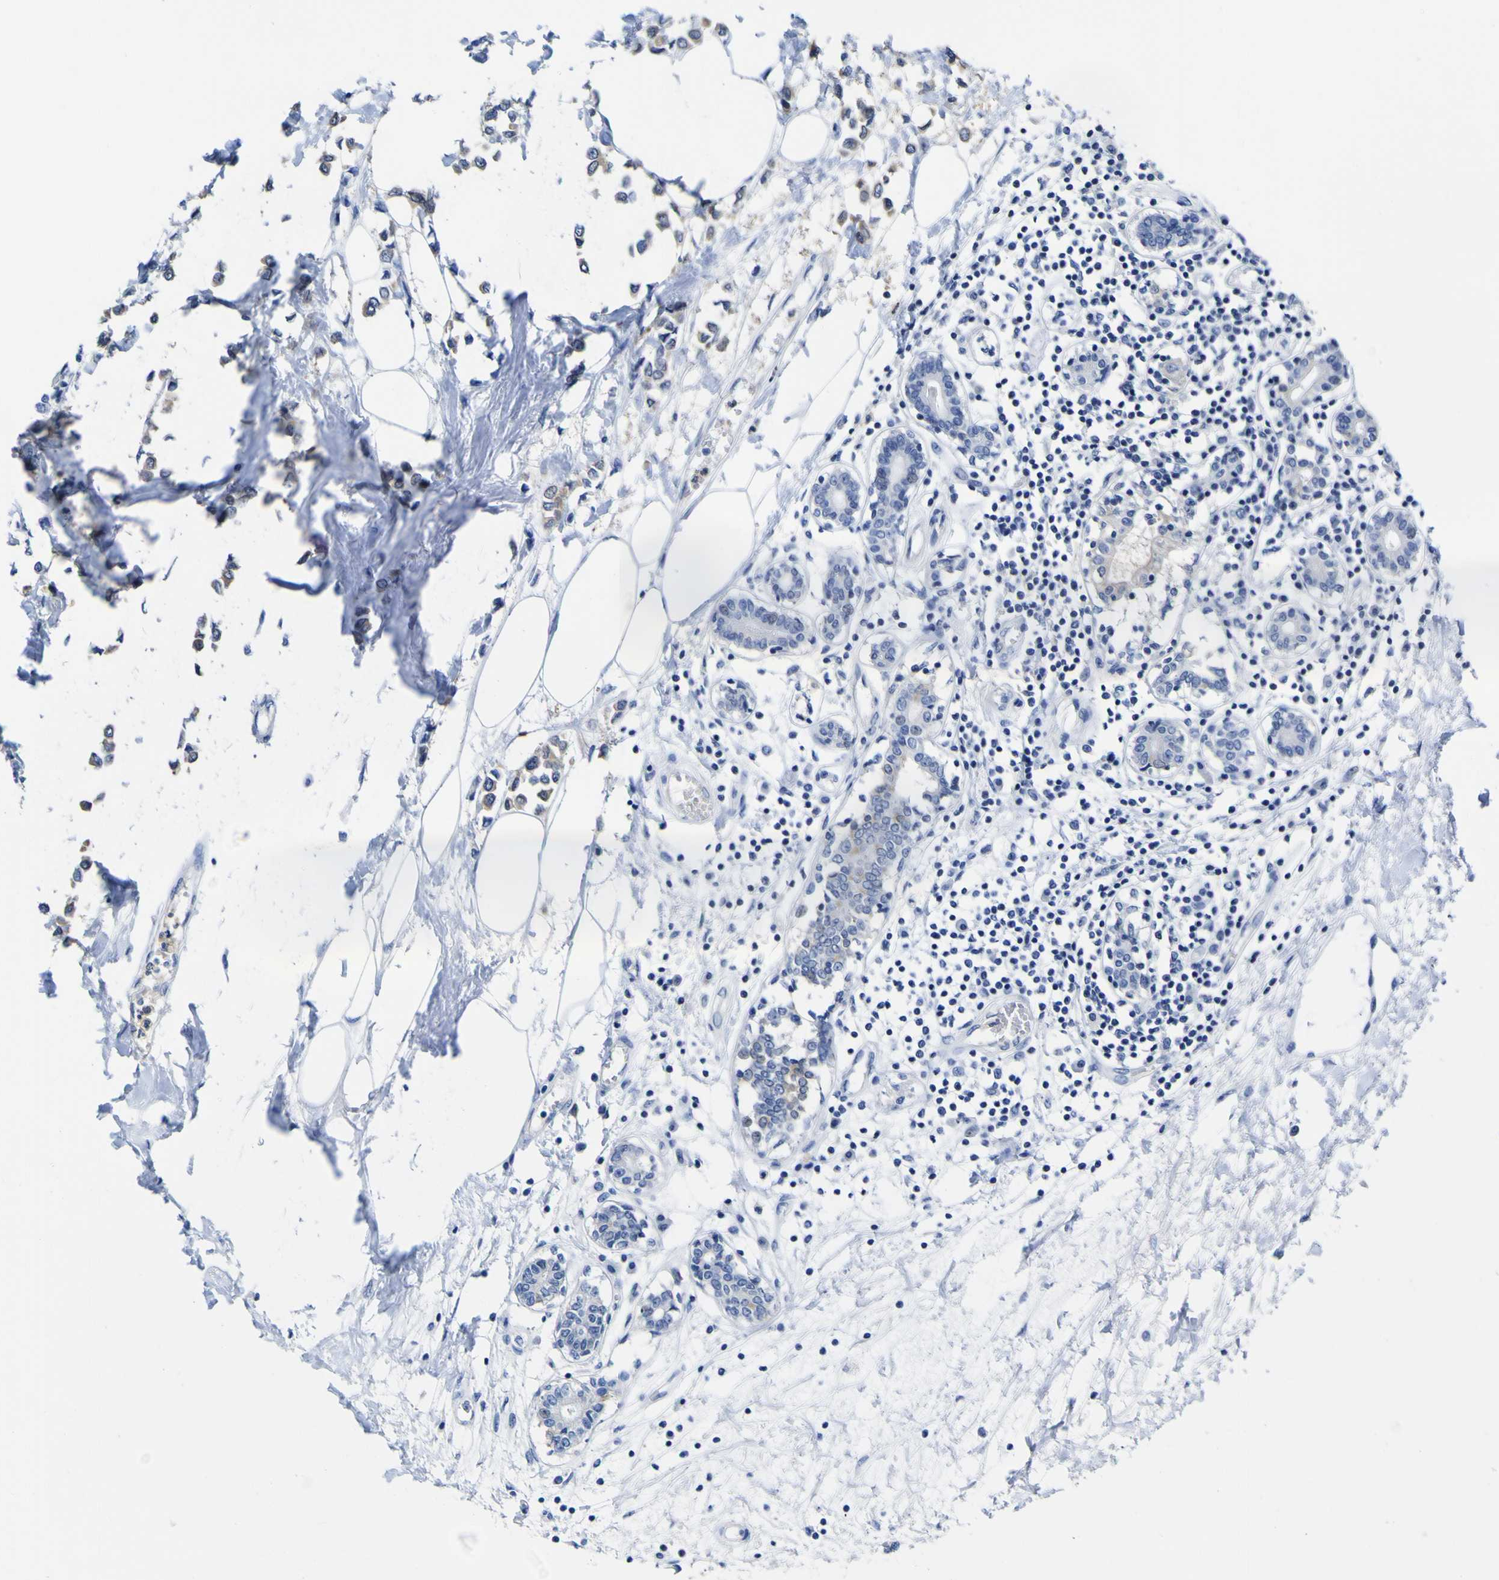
{"staining": {"intensity": "weak", "quantity": ">75%", "location": "cytoplasmic/membranous"}, "tissue": "breast cancer", "cell_type": "Tumor cells", "image_type": "cancer", "snomed": [{"axis": "morphology", "description": "Lobular carcinoma"}, {"axis": "topography", "description": "Breast"}], "caption": "DAB (3,3'-diaminobenzidine) immunohistochemical staining of breast lobular carcinoma reveals weak cytoplasmic/membranous protein expression in about >75% of tumor cells.", "gene": "CASP6", "patient": {"sex": "female", "age": 51}}